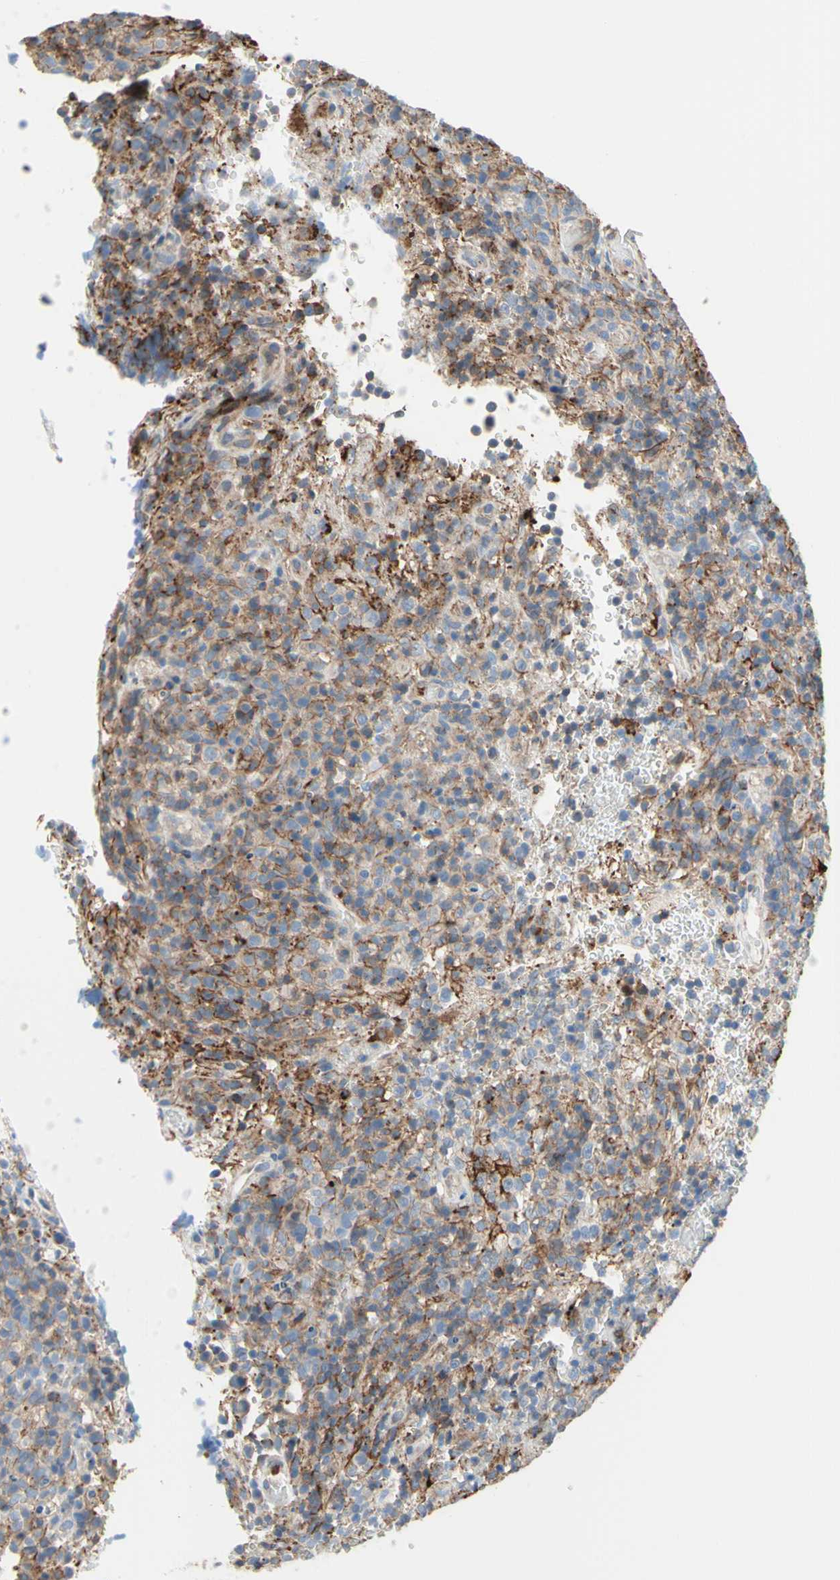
{"staining": {"intensity": "moderate", "quantity": "25%-75%", "location": "cytoplasmic/membranous"}, "tissue": "lymphoma", "cell_type": "Tumor cells", "image_type": "cancer", "snomed": [{"axis": "morphology", "description": "Malignant lymphoma, non-Hodgkin's type, High grade"}, {"axis": "topography", "description": "Lymph node"}], "caption": "Brown immunohistochemical staining in malignant lymphoma, non-Hodgkin's type (high-grade) displays moderate cytoplasmic/membranous staining in about 25%-75% of tumor cells. Using DAB (brown) and hematoxylin (blue) stains, captured at high magnification using brightfield microscopy.", "gene": "SEMA4C", "patient": {"sex": "female", "age": 76}}